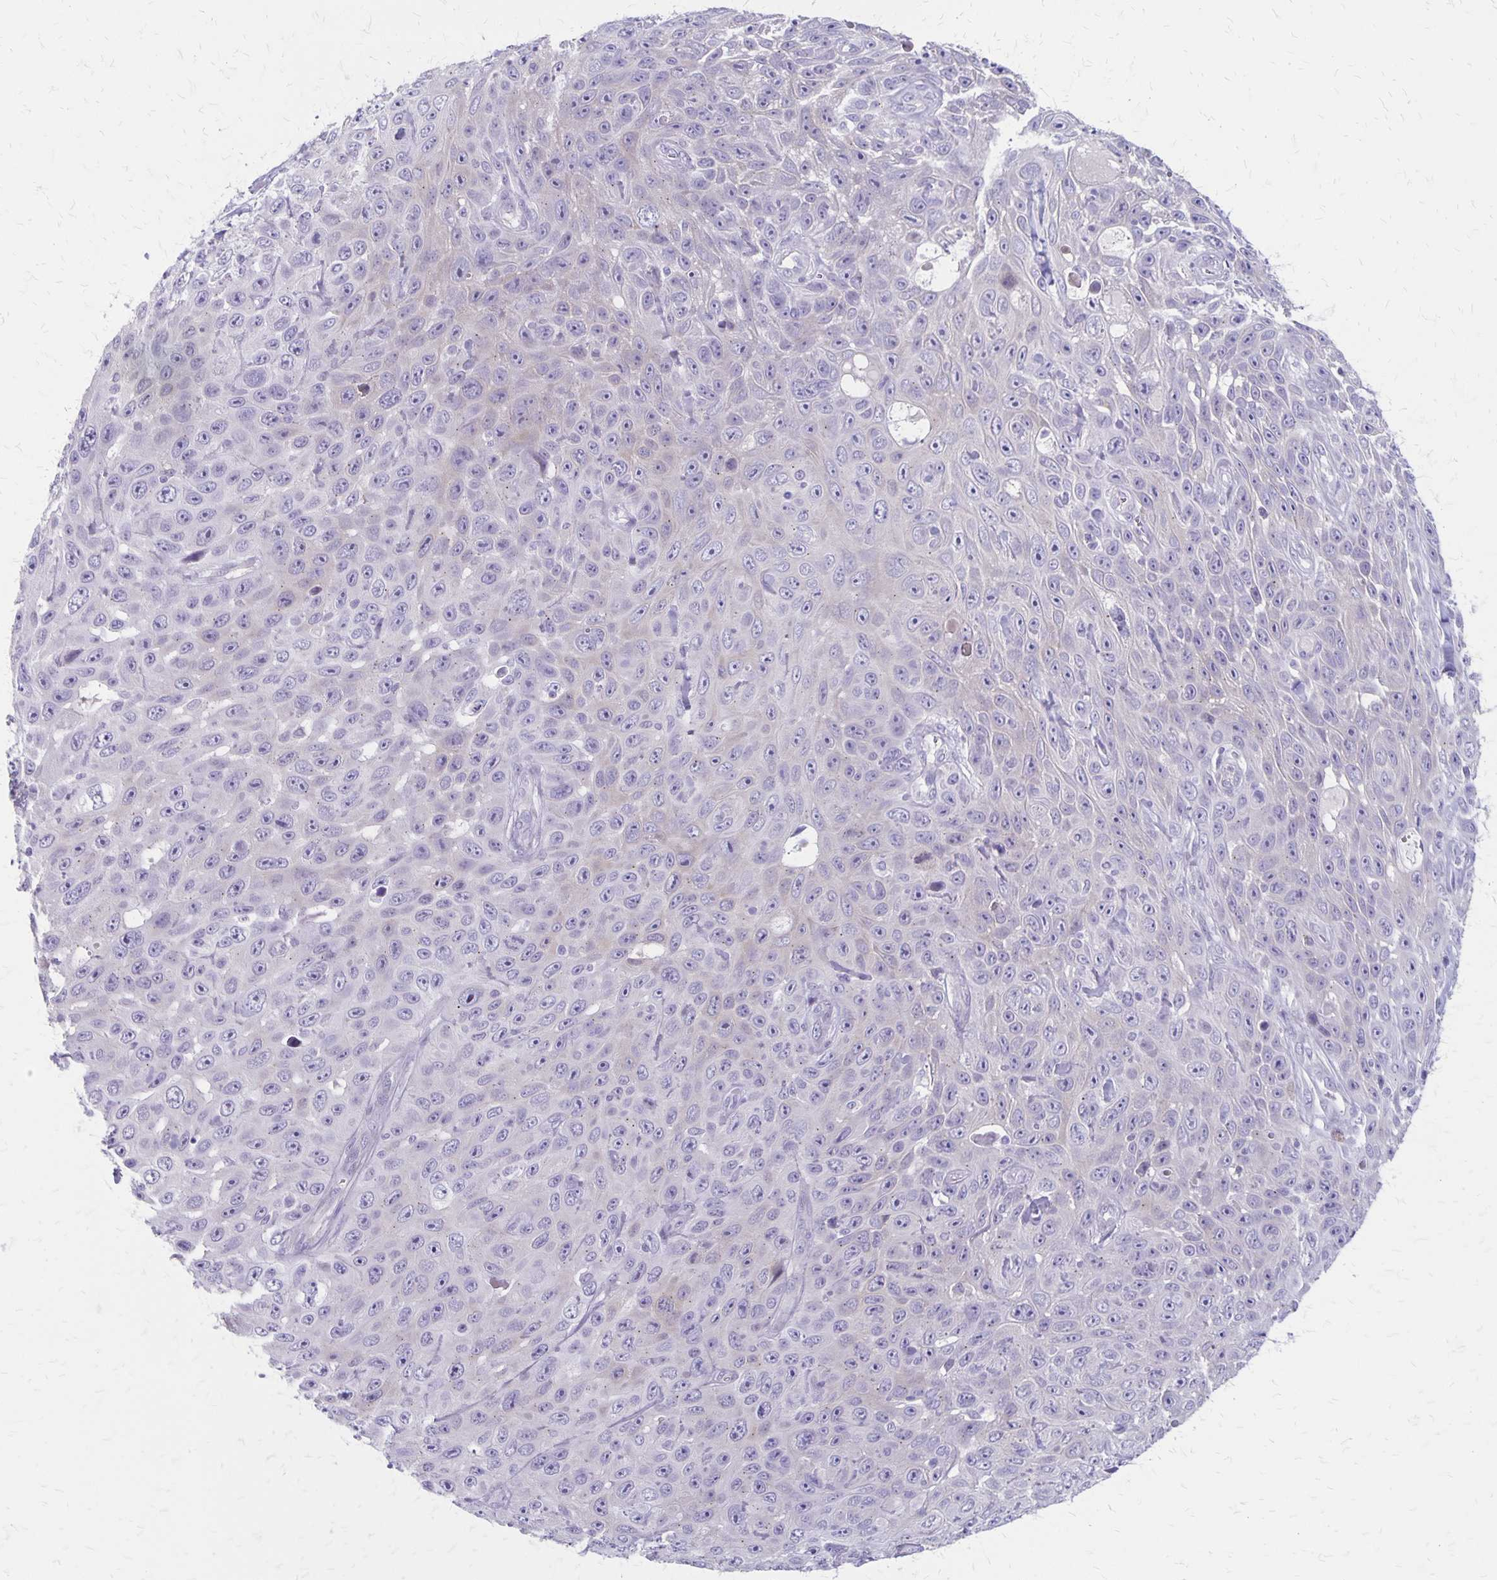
{"staining": {"intensity": "negative", "quantity": "none", "location": "none"}, "tissue": "skin cancer", "cell_type": "Tumor cells", "image_type": "cancer", "snomed": [{"axis": "morphology", "description": "Squamous cell carcinoma, NOS"}, {"axis": "topography", "description": "Skin"}], "caption": "This is an IHC image of human skin cancer. There is no expression in tumor cells.", "gene": "HOMER1", "patient": {"sex": "male", "age": 82}}